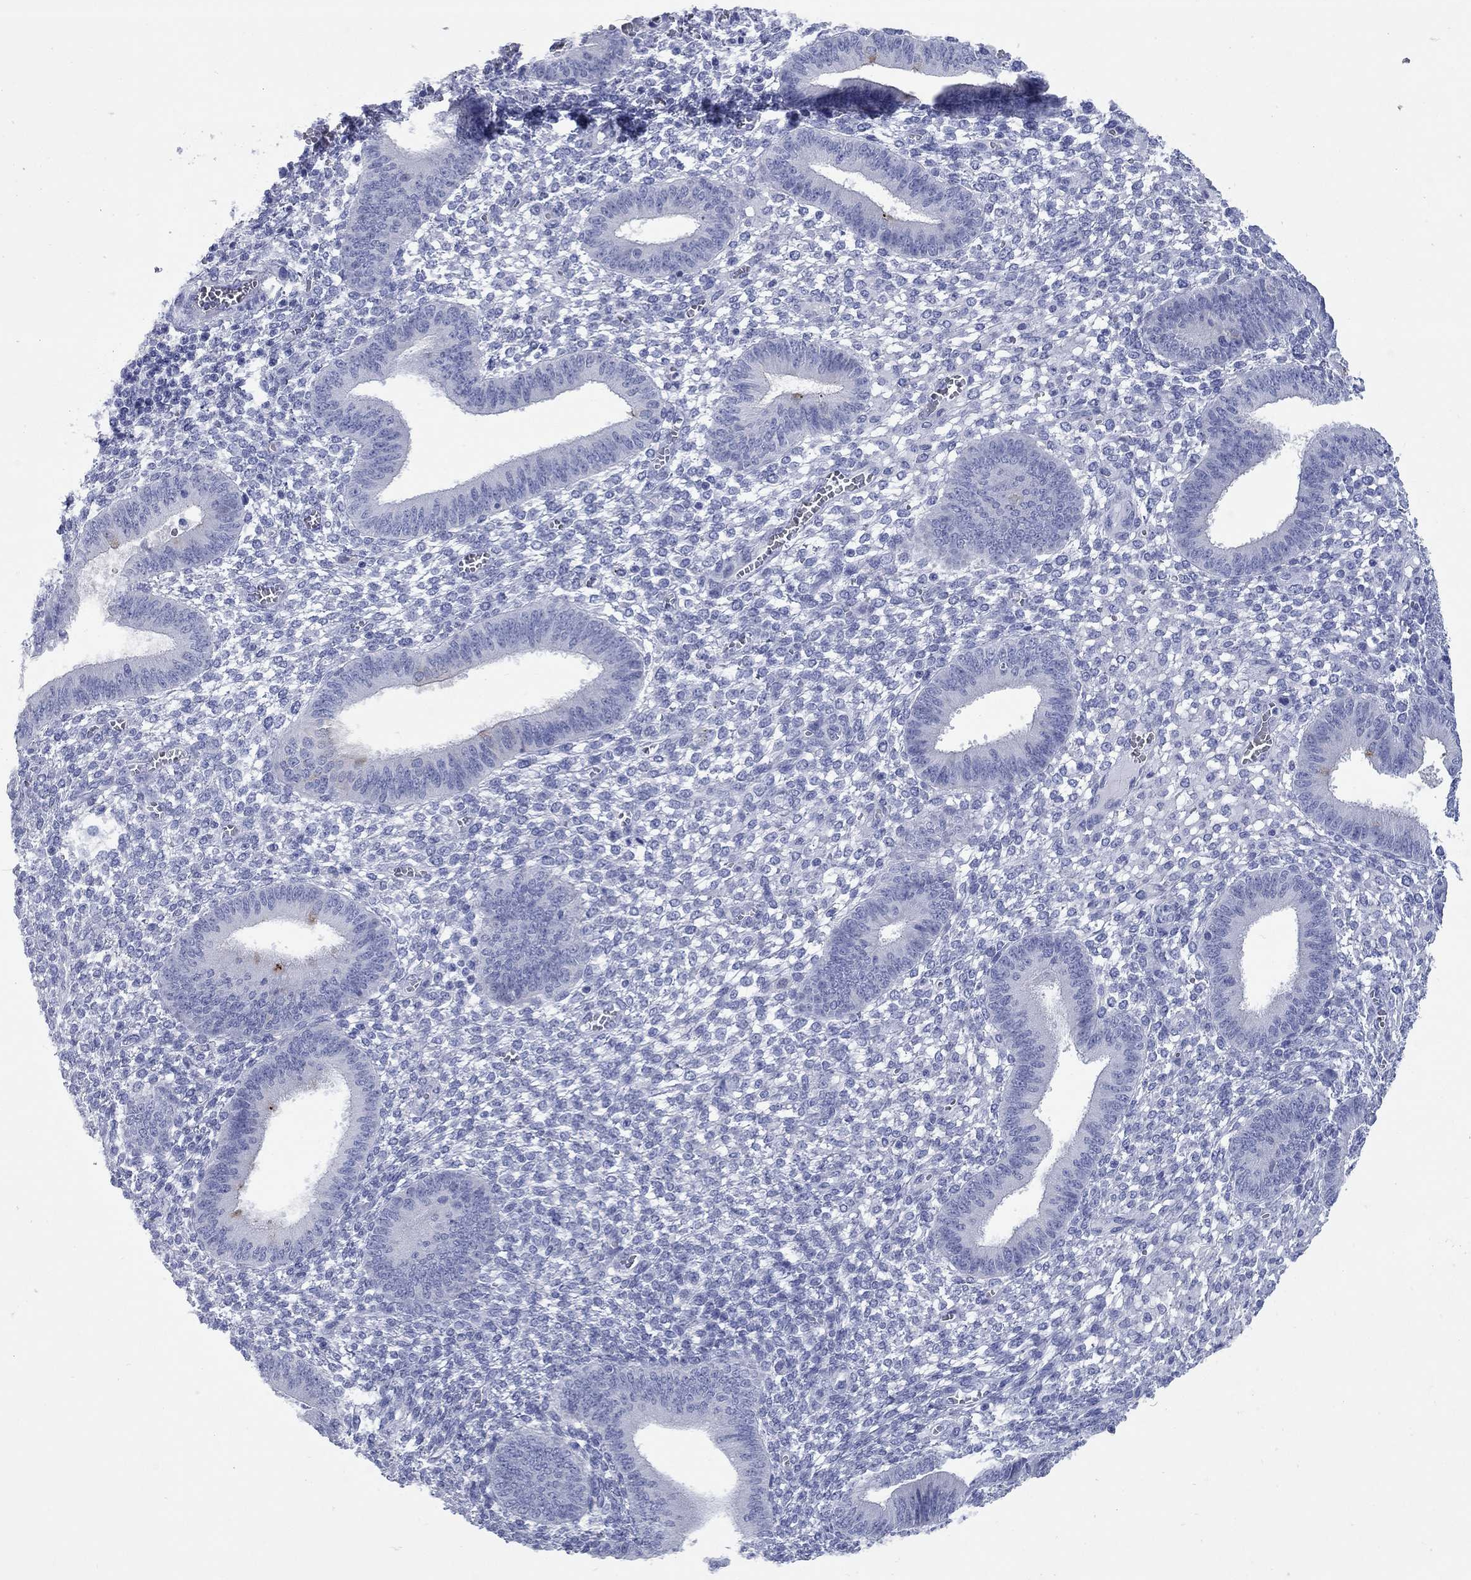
{"staining": {"intensity": "negative", "quantity": "none", "location": "none"}, "tissue": "endometrium", "cell_type": "Cells in endometrial stroma", "image_type": "normal", "snomed": [{"axis": "morphology", "description": "Normal tissue, NOS"}, {"axis": "topography", "description": "Endometrium"}], "caption": "A high-resolution micrograph shows IHC staining of benign endometrium, which shows no significant positivity in cells in endometrial stroma.", "gene": "CCNA1", "patient": {"sex": "female", "age": 42}}